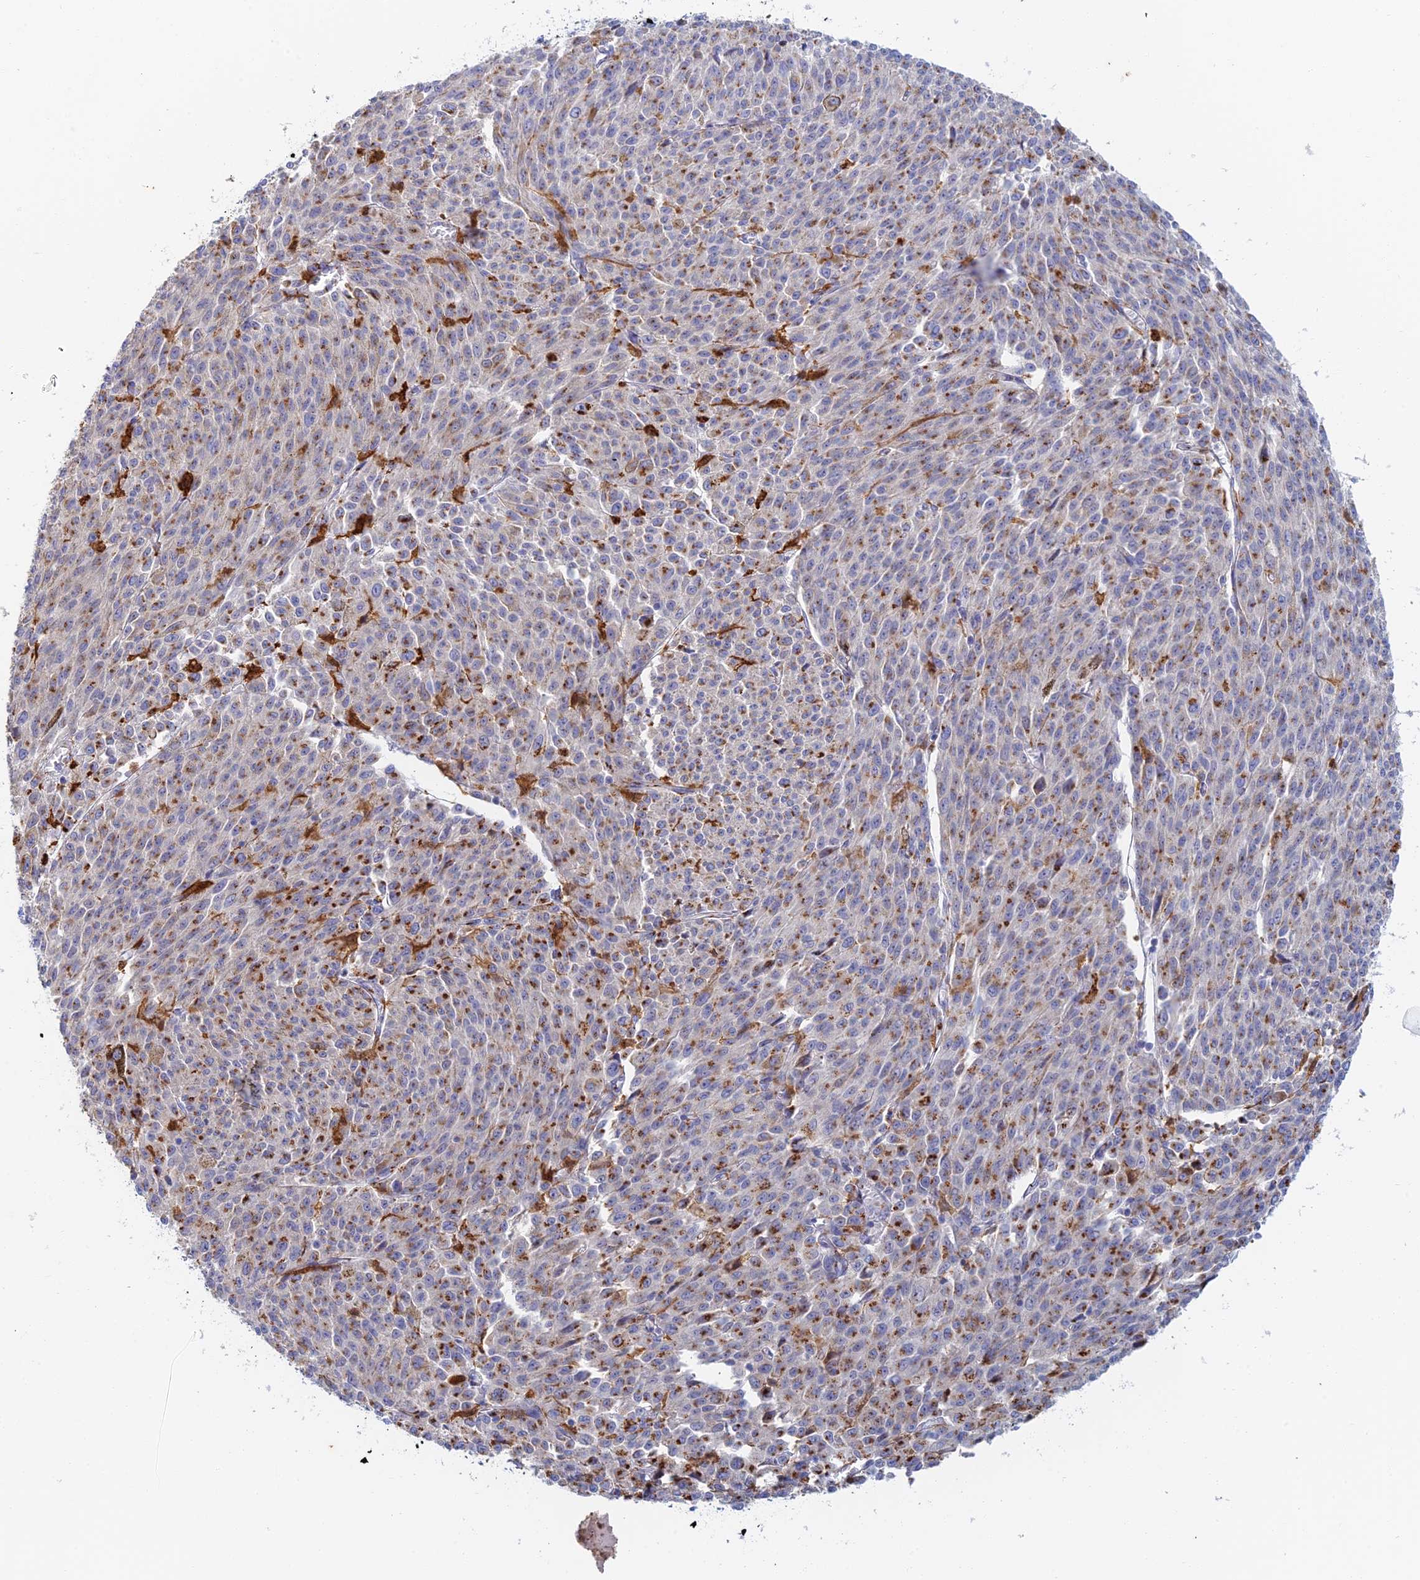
{"staining": {"intensity": "moderate", "quantity": "25%-75%", "location": "cytoplasmic/membranous"}, "tissue": "melanoma", "cell_type": "Tumor cells", "image_type": "cancer", "snomed": [{"axis": "morphology", "description": "Malignant melanoma, NOS"}, {"axis": "topography", "description": "Skin"}], "caption": "Immunohistochemical staining of human malignant melanoma reveals moderate cytoplasmic/membranous protein staining in approximately 25%-75% of tumor cells. (Brightfield microscopy of DAB IHC at high magnification).", "gene": "SLC24A3", "patient": {"sex": "female", "age": 52}}